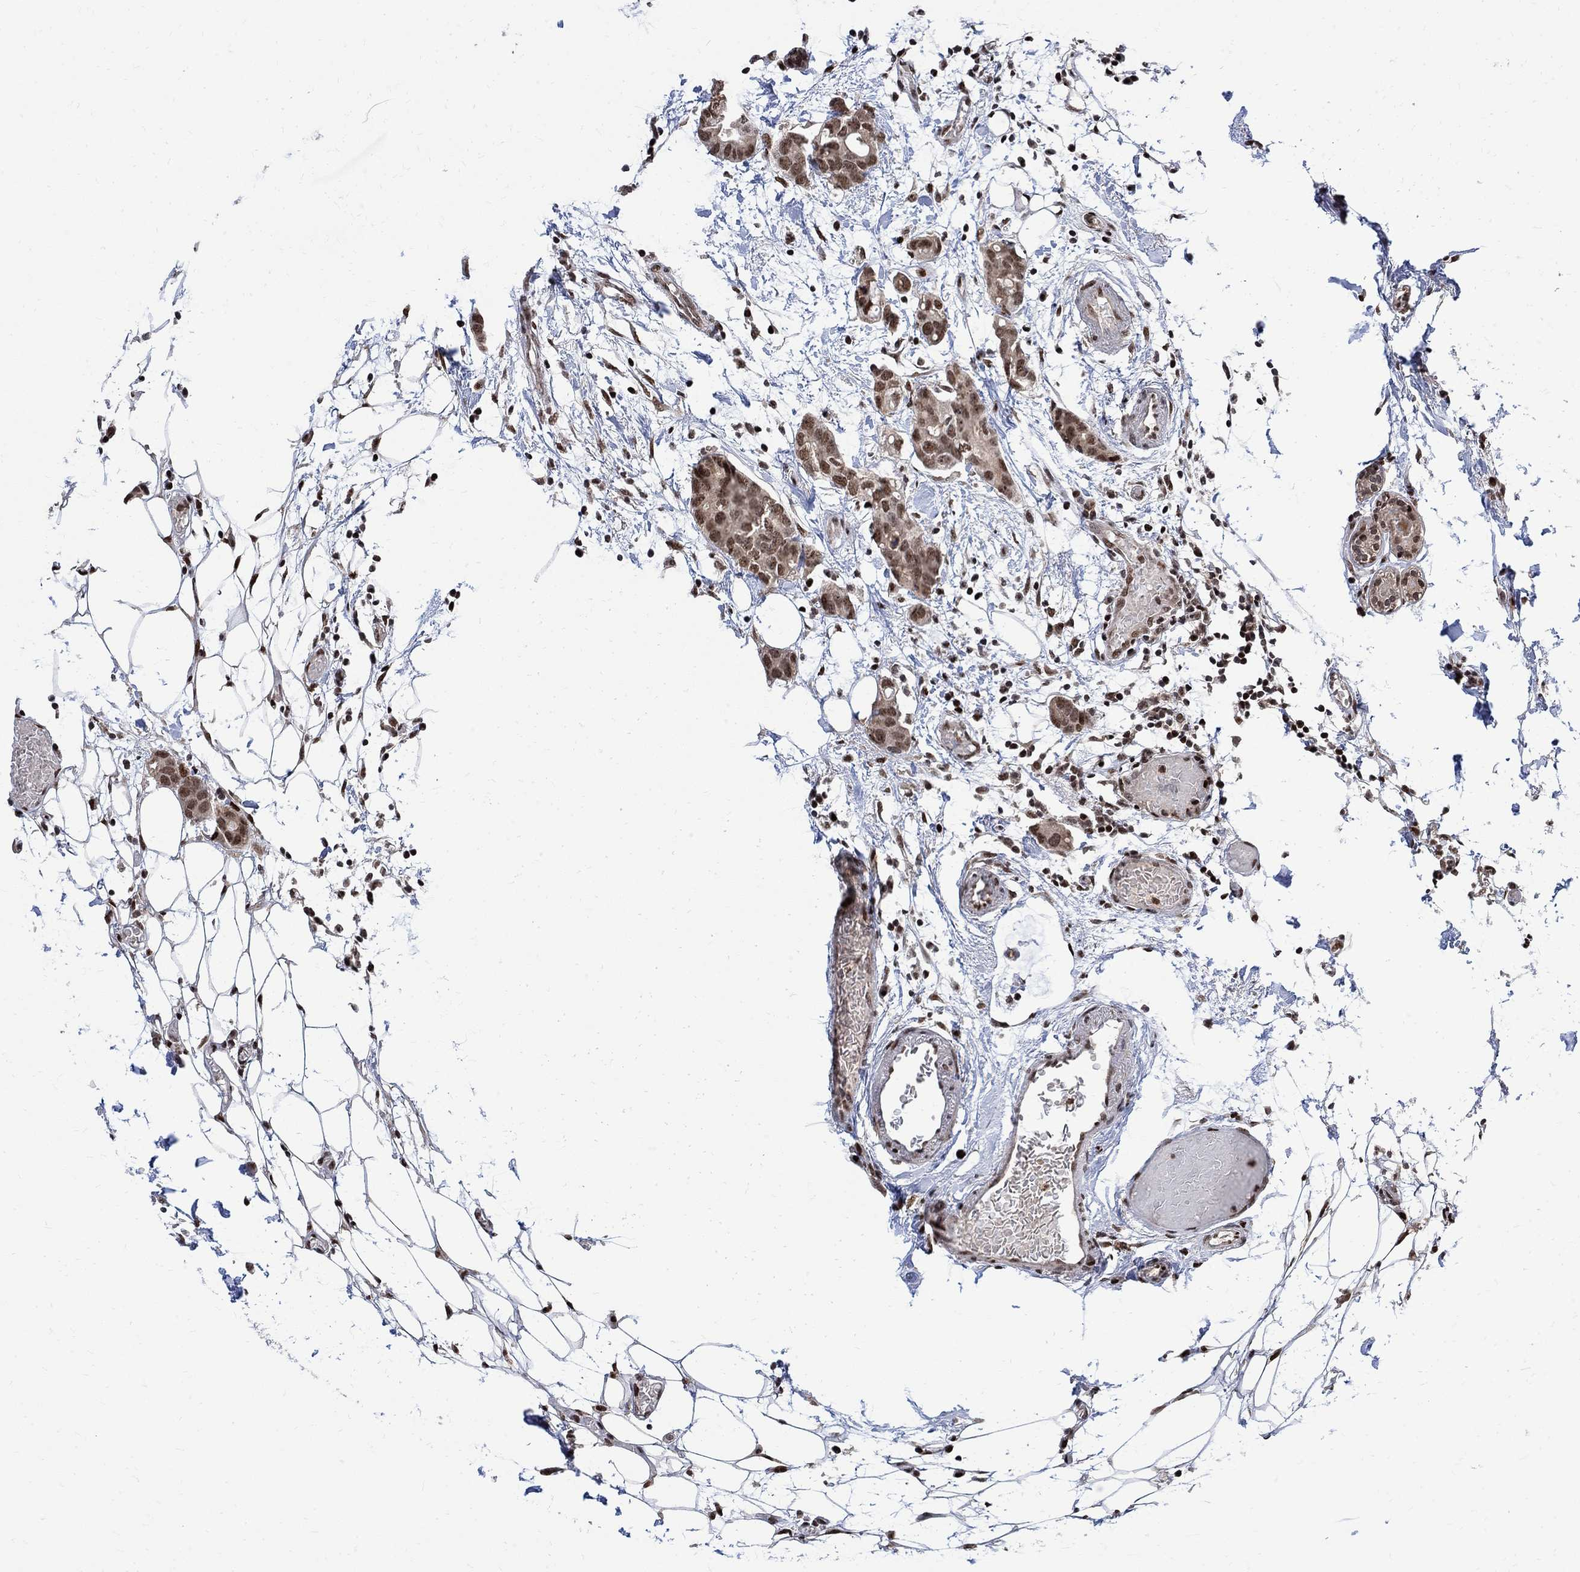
{"staining": {"intensity": "moderate", "quantity": ">75%", "location": "nuclear"}, "tissue": "breast cancer", "cell_type": "Tumor cells", "image_type": "cancer", "snomed": [{"axis": "morphology", "description": "Duct carcinoma"}, {"axis": "topography", "description": "Breast"}], "caption": "Immunohistochemistry of breast infiltrating ductal carcinoma displays medium levels of moderate nuclear positivity in approximately >75% of tumor cells.", "gene": "E4F1", "patient": {"sex": "female", "age": 83}}